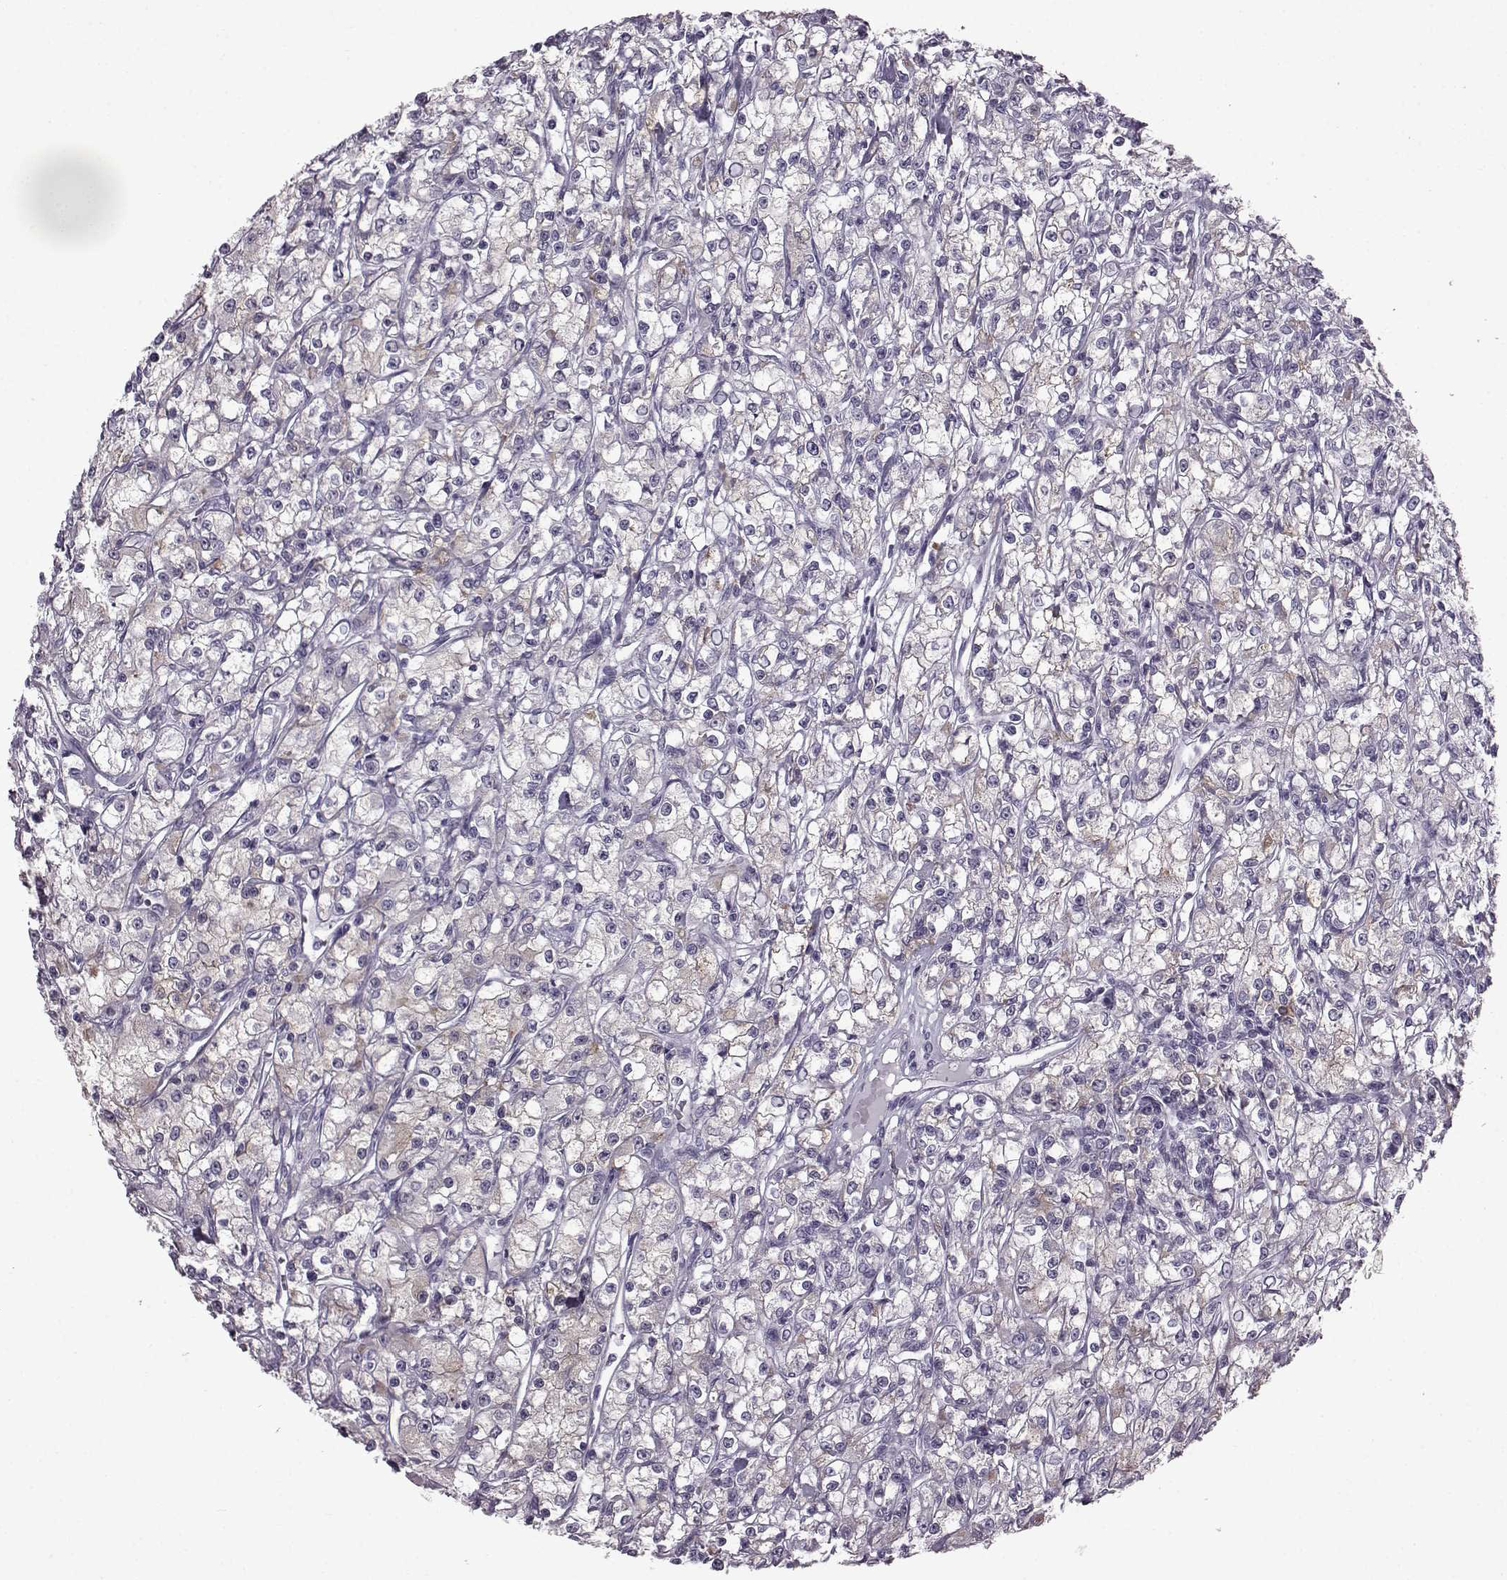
{"staining": {"intensity": "negative", "quantity": "none", "location": "none"}, "tissue": "renal cancer", "cell_type": "Tumor cells", "image_type": "cancer", "snomed": [{"axis": "morphology", "description": "Adenocarcinoma, NOS"}, {"axis": "topography", "description": "Kidney"}], "caption": "An IHC photomicrograph of renal adenocarcinoma is shown. There is no staining in tumor cells of renal adenocarcinoma. (DAB (3,3'-diaminobenzidine) immunohistochemistry with hematoxylin counter stain).", "gene": "SLC28A2", "patient": {"sex": "female", "age": 59}}